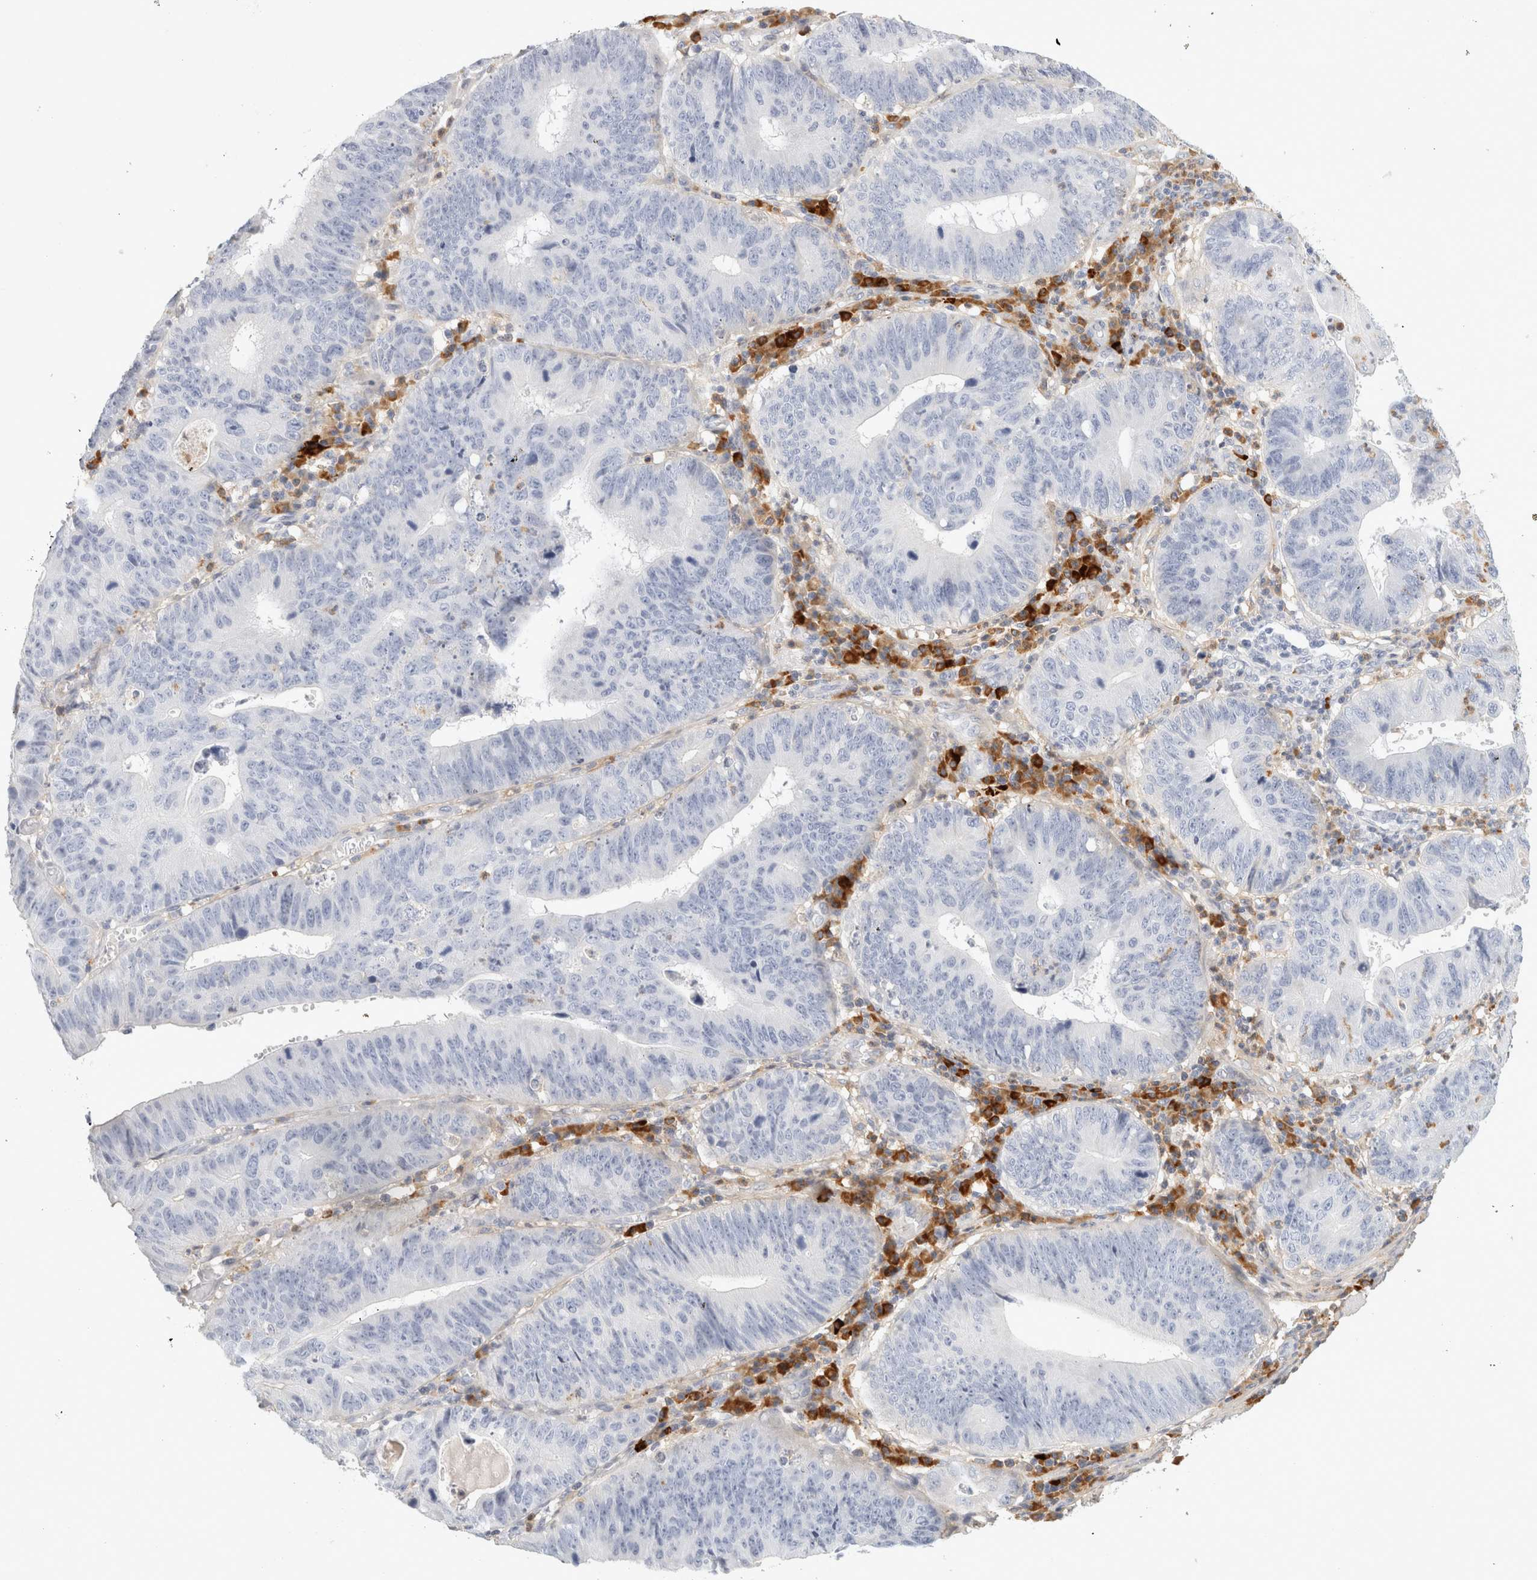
{"staining": {"intensity": "negative", "quantity": "none", "location": "none"}, "tissue": "stomach cancer", "cell_type": "Tumor cells", "image_type": "cancer", "snomed": [{"axis": "morphology", "description": "Adenocarcinoma, NOS"}, {"axis": "topography", "description": "Stomach"}], "caption": "Tumor cells are negative for protein expression in human stomach cancer (adenocarcinoma).", "gene": "FGL2", "patient": {"sex": "male", "age": 59}}